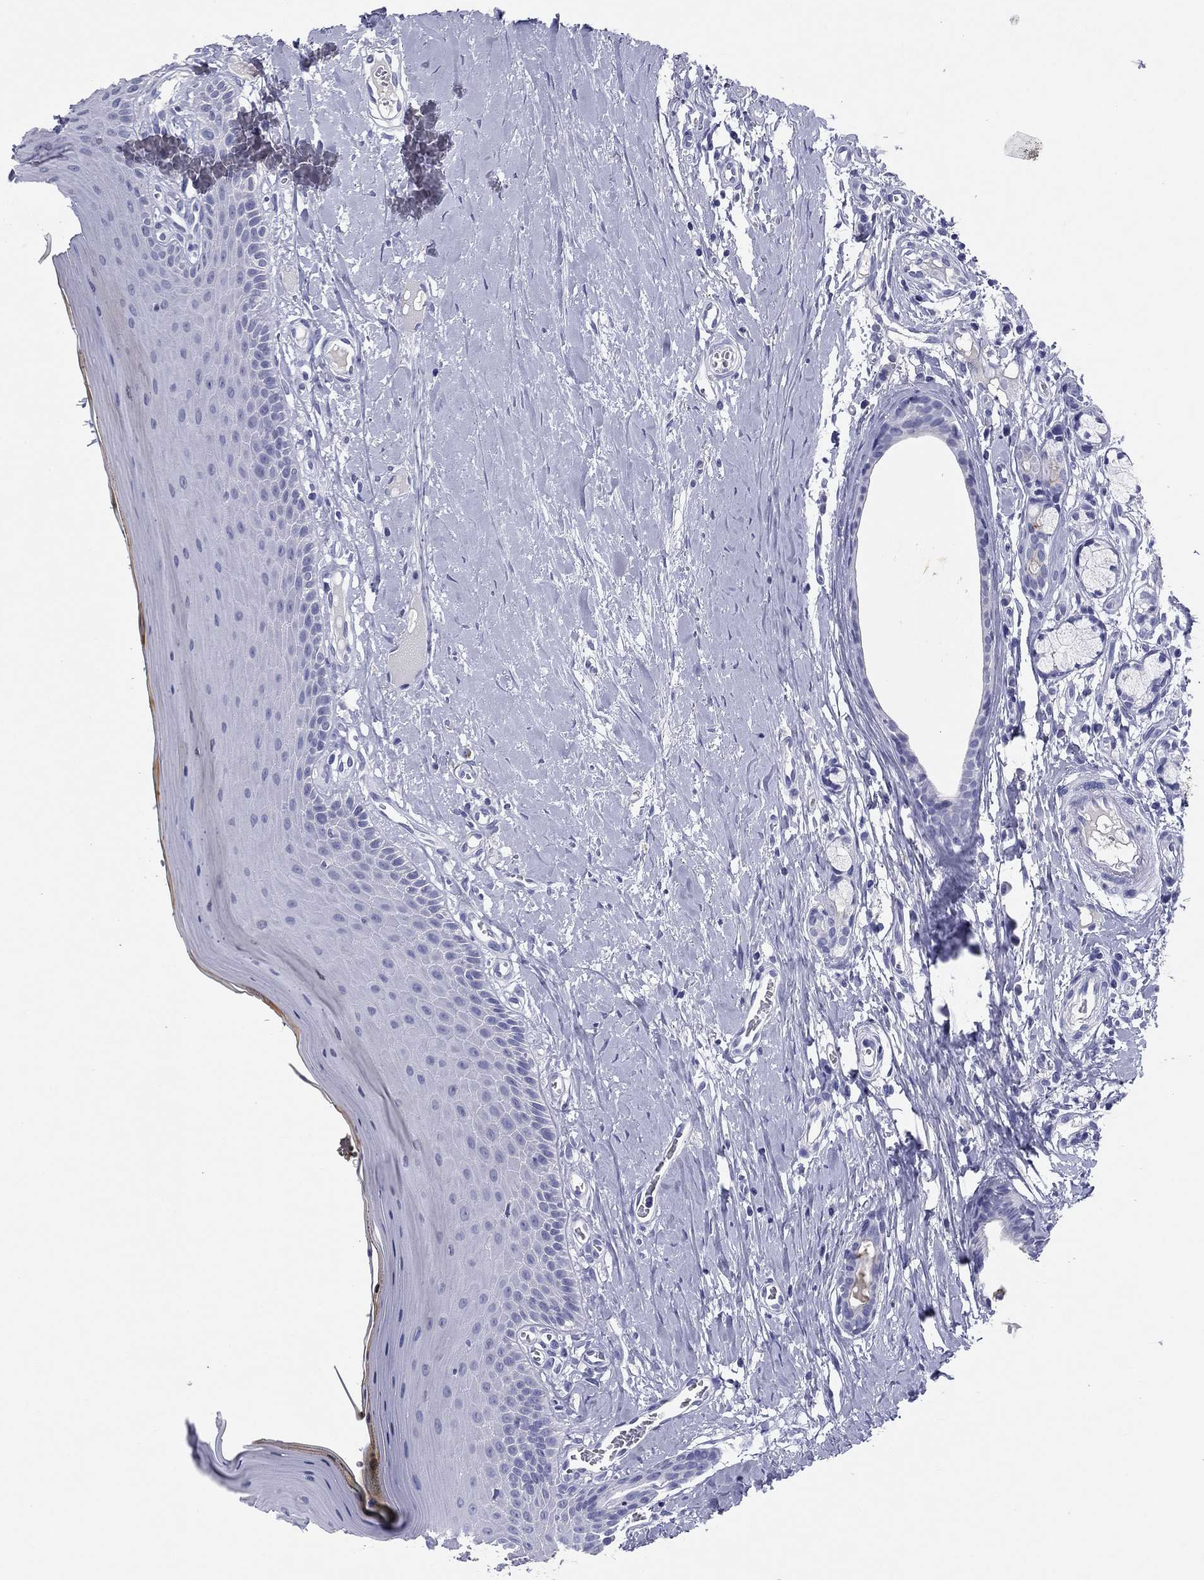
{"staining": {"intensity": "negative", "quantity": "none", "location": "none"}, "tissue": "oral mucosa", "cell_type": "Squamous epithelial cells", "image_type": "normal", "snomed": [{"axis": "morphology", "description": "Normal tissue, NOS"}, {"axis": "topography", "description": "Oral tissue"}], "caption": "Immunohistochemical staining of unremarkable oral mucosa reveals no significant positivity in squamous epithelial cells. (Stains: DAB immunohistochemistry (IHC) with hematoxylin counter stain, Microscopy: brightfield microscopy at high magnification).", "gene": "ABCC2", "patient": {"sex": "female", "age": 43}}